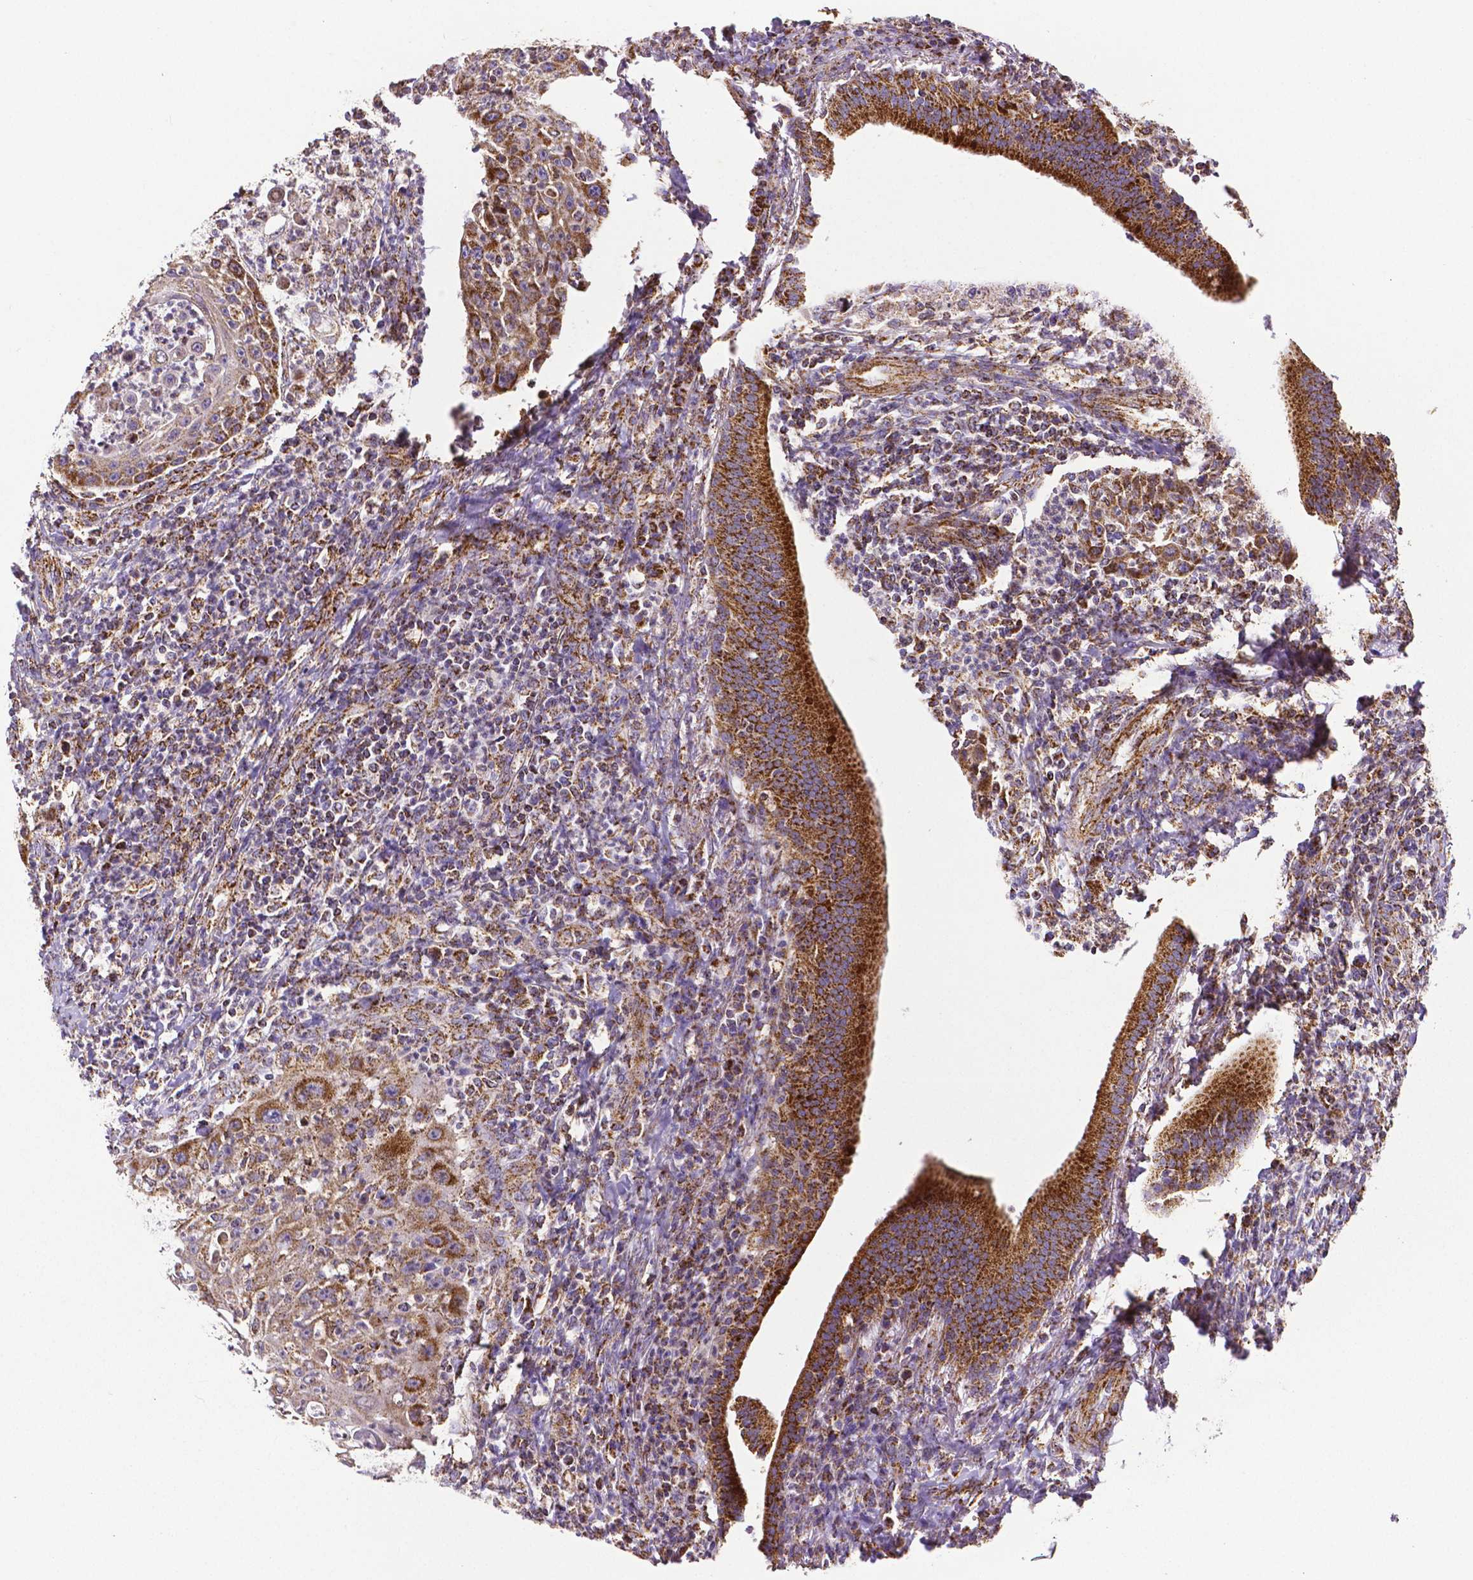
{"staining": {"intensity": "strong", "quantity": ">75%", "location": "cytoplasmic/membranous"}, "tissue": "head and neck cancer", "cell_type": "Tumor cells", "image_type": "cancer", "snomed": [{"axis": "morphology", "description": "Squamous cell carcinoma, NOS"}, {"axis": "topography", "description": "Head-Neck"}], "caption": "DAB immunohistochemical staining of squamous cell carcinoma (head and neck) exhibits strong cytoplasmic/membranous protein positivity in approximately >75% of tumor cells.", "gene": "MACC1", "patient": {"sex": "male", "age": 69}}